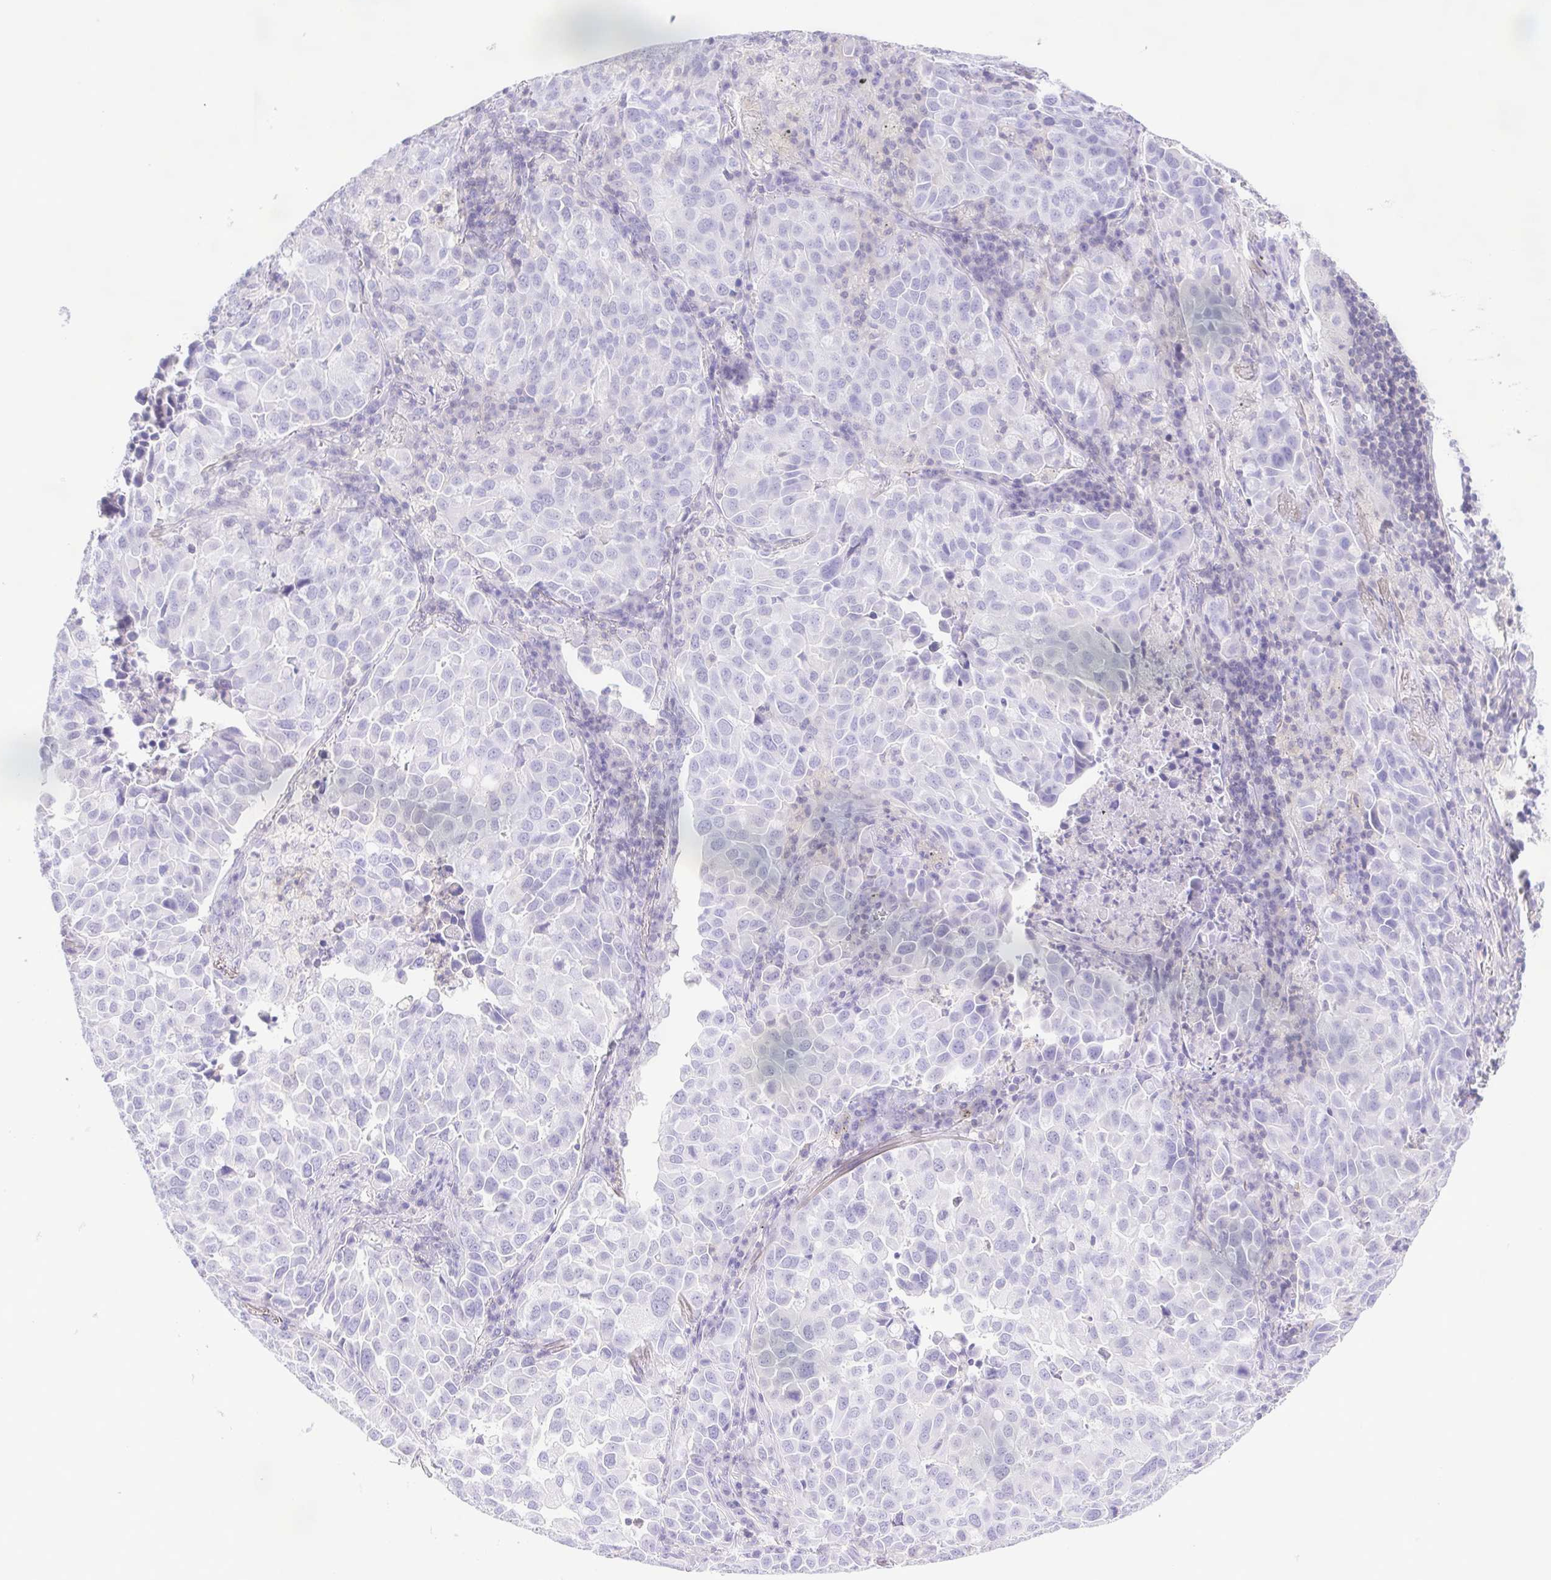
{"staining": {"intensity": "negative", "quantity": "none", "location": "none"}, "tissue": "lung cancer", "cell_type": "Tumor cells", "image_type": "cancer", "snomed": [{"axis": "morphology", "description": "Adenocarcinoma, NOS"}, {"axis": "morphology", "description": "Adenocarcinoma, metastatic, NOS"}, {"axis": "topography", "description": "Lymph node"}, {"axis": "topography", "description": "Lung"}], "caption": "Human lung cancer stained for a protein using IHC shows no expression in tumor cells.", "gene": "SYNPR", "patient": {"sex": "female", "age": 65}}